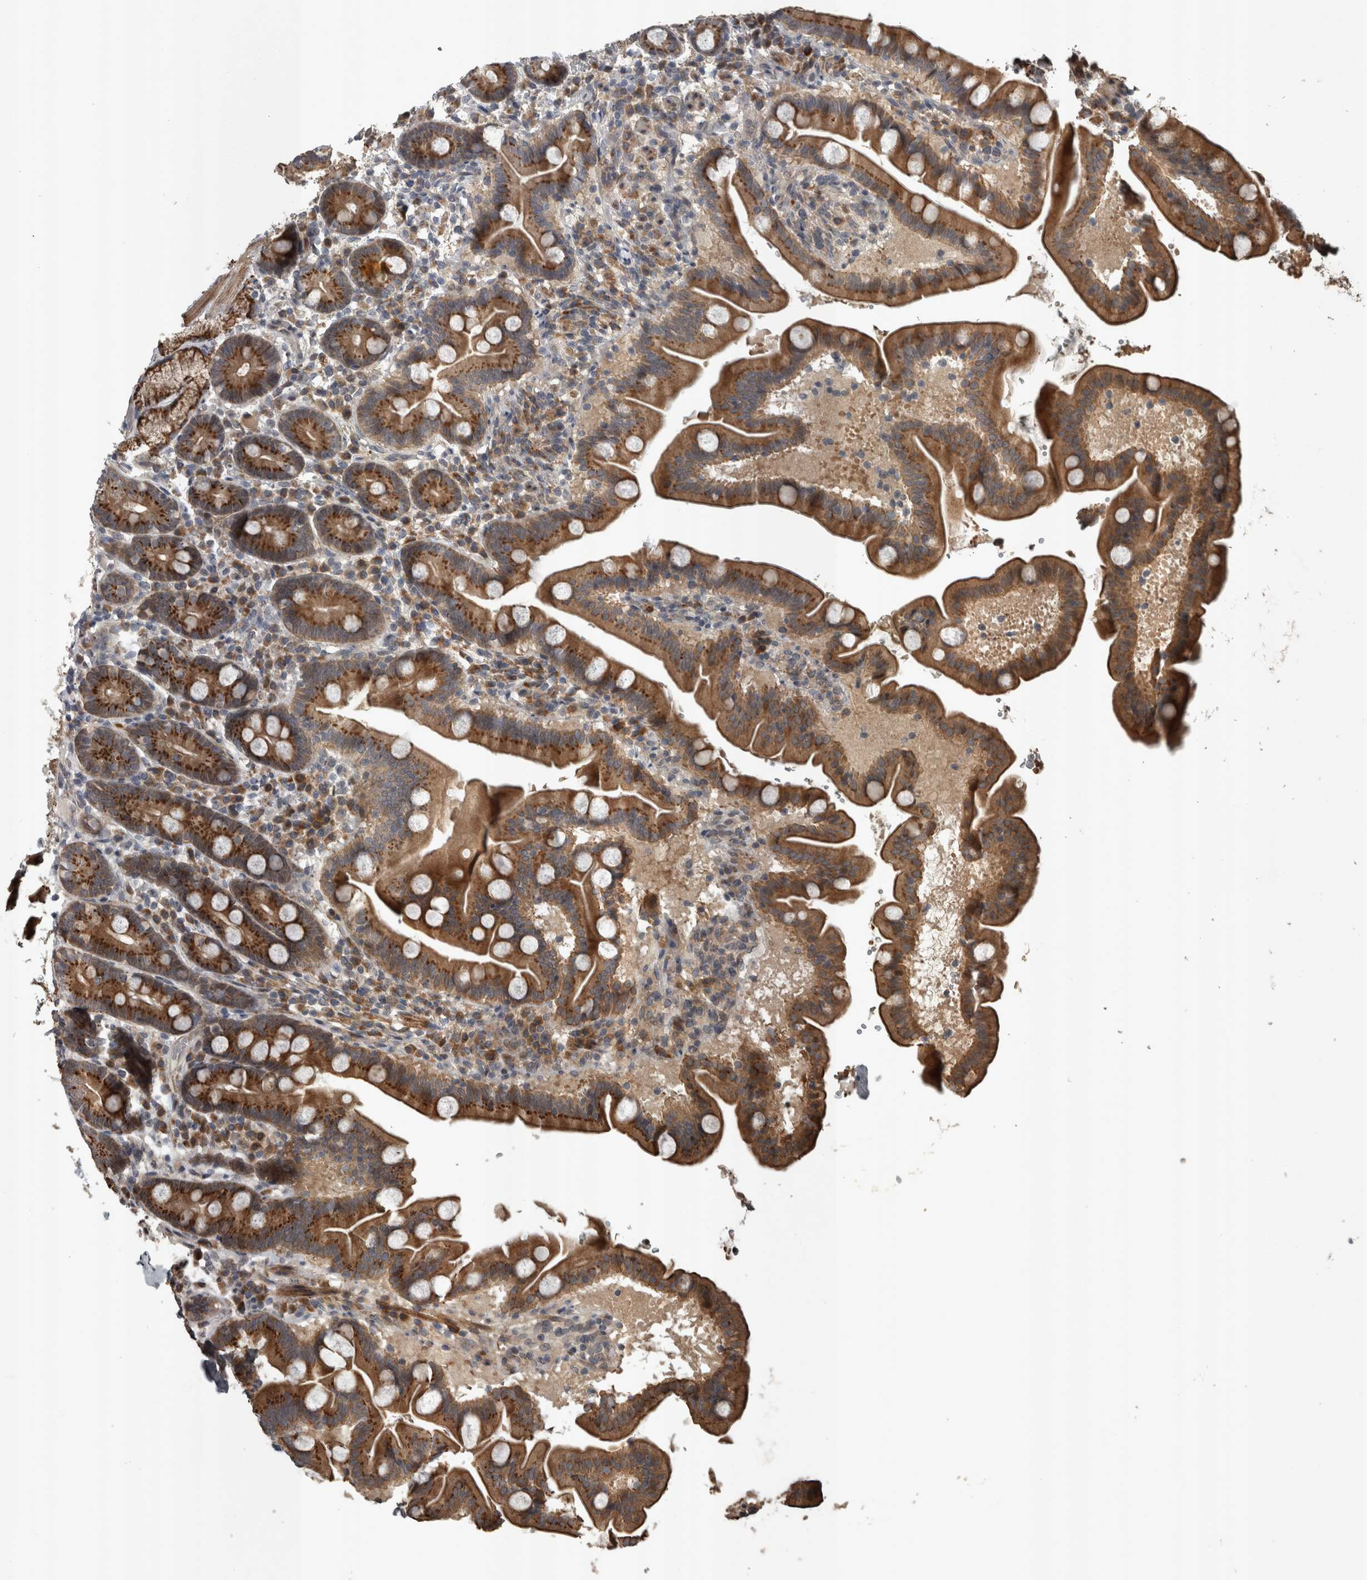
{"staining": {"intensity": "strong", "quantity": ">75%", "location": "cytoplasmic/membranous"}, "tissue": "duodenum", "cell_type": "Glandular cells", "image_type": "normal", "snomed": [{"axis": "morphology", "description": "Normal tissue, NOS"}, {"axis": "topography", "description": "Duodenum"}], "caption": "An image of duodenum stained for a protein demonstrates strong cytoplasmic/membranous brown staining in glandular cells.", "gene": "ZNF345", "patient": {"sex": "male", "age": 54}}